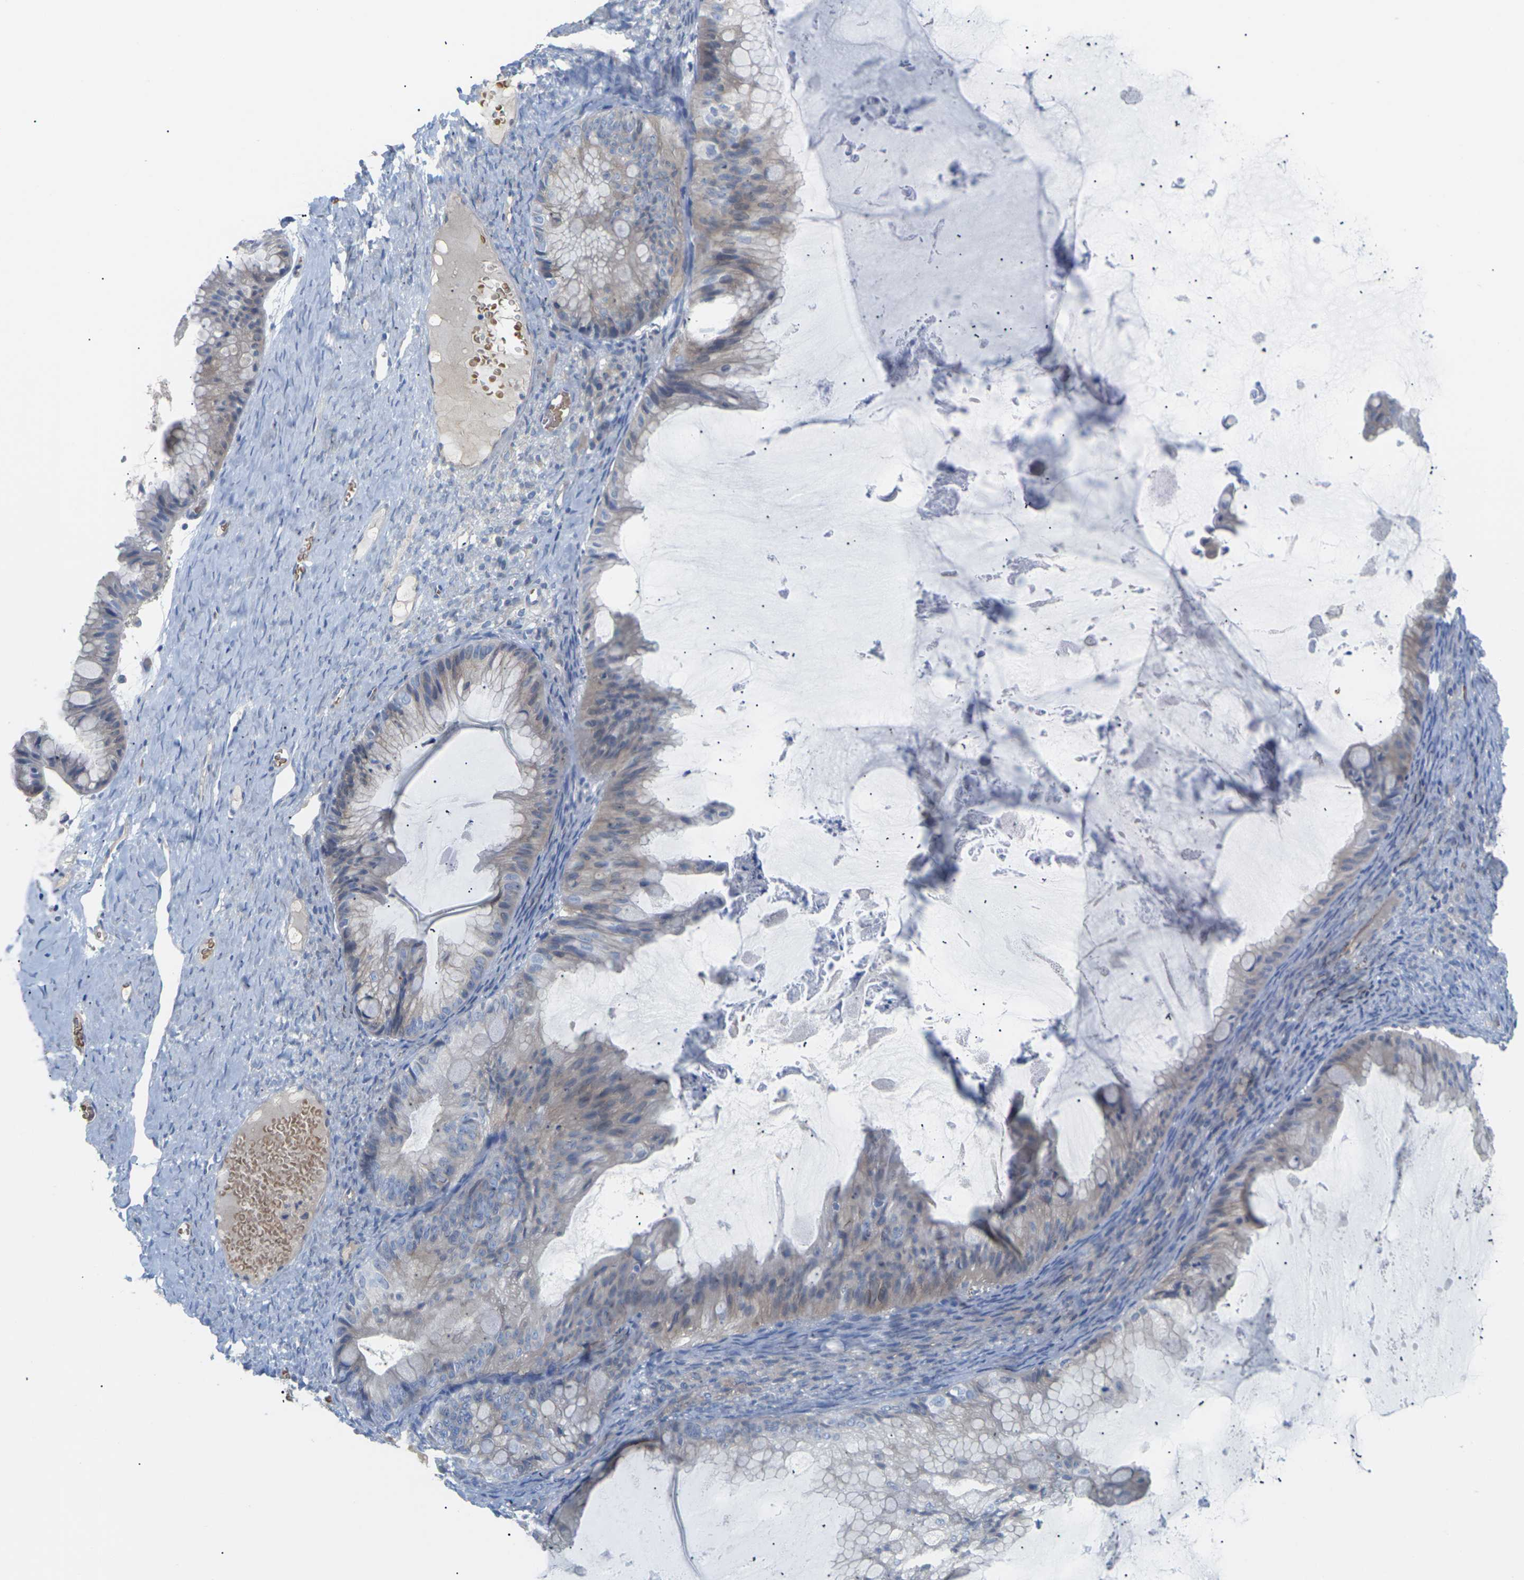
{"staining": {"intensity": "weak", "quantity": "25%-75%", "location": "cytoplasmic/membranous"}, "tissue": "ovarian cancer", "cell_type": "Tumor cells", "image_type": "cancer", "snomed": [{"axis": "morphology", "description": "Cystadenocarcinoma, mucinous, NOS"}, {"axis": "topography", "description": "Ovary"}], "caption": "Brown immunohistochemical staining in ovarian cancer displays weak cytoplasmic/membranous positivity in about 25%-75% of tumor cells. (Brightfield microscopy of DAB IHC at high magnification).", "gene": "TMCO4", "patient": {"sex": "female", "age": 61}}